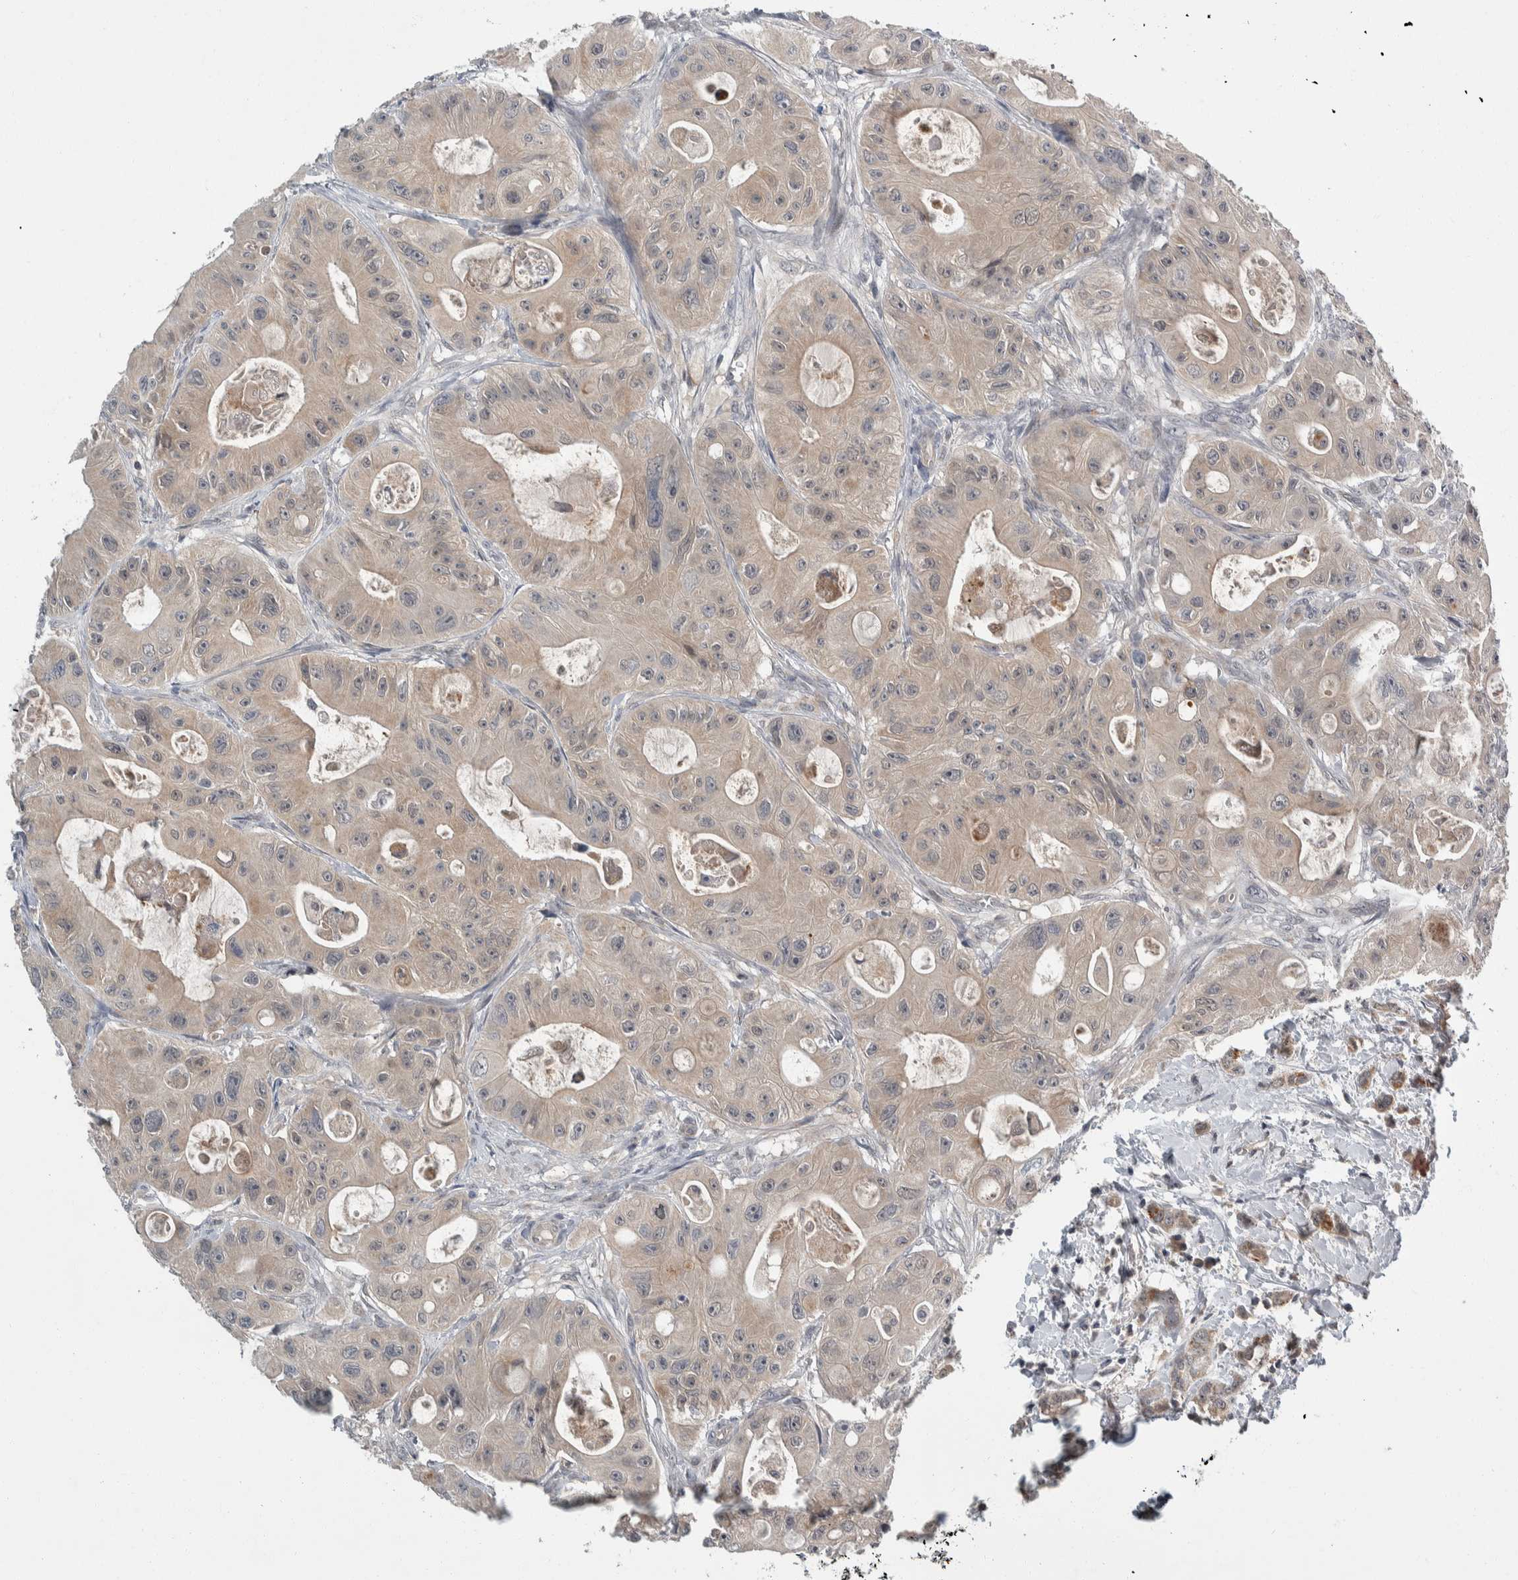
{"staining": {"intensity": "weak", "quantity": "25%-75%", "location": "cytoplasmic/membranous"}, "tissue": "colorectal cancer", "cell_type": "Tumor cells", "image_type": "cancer", "snomed": [{"axis": "morphology", "description": "Adenocarcinoma, NOS"}, {"axis": "topography", "description": "Colon"}], "caption": "Tumor cells reveal low levels of weak cytoplasmic/membranous positivity in approximately 25%-75% of cells in colorectal cancer (adenocarcinoma). (IHC, brightfield microscopy, high magnification).", "gene": "SHPK", "patient": {"sex": "female", "age": 46}}